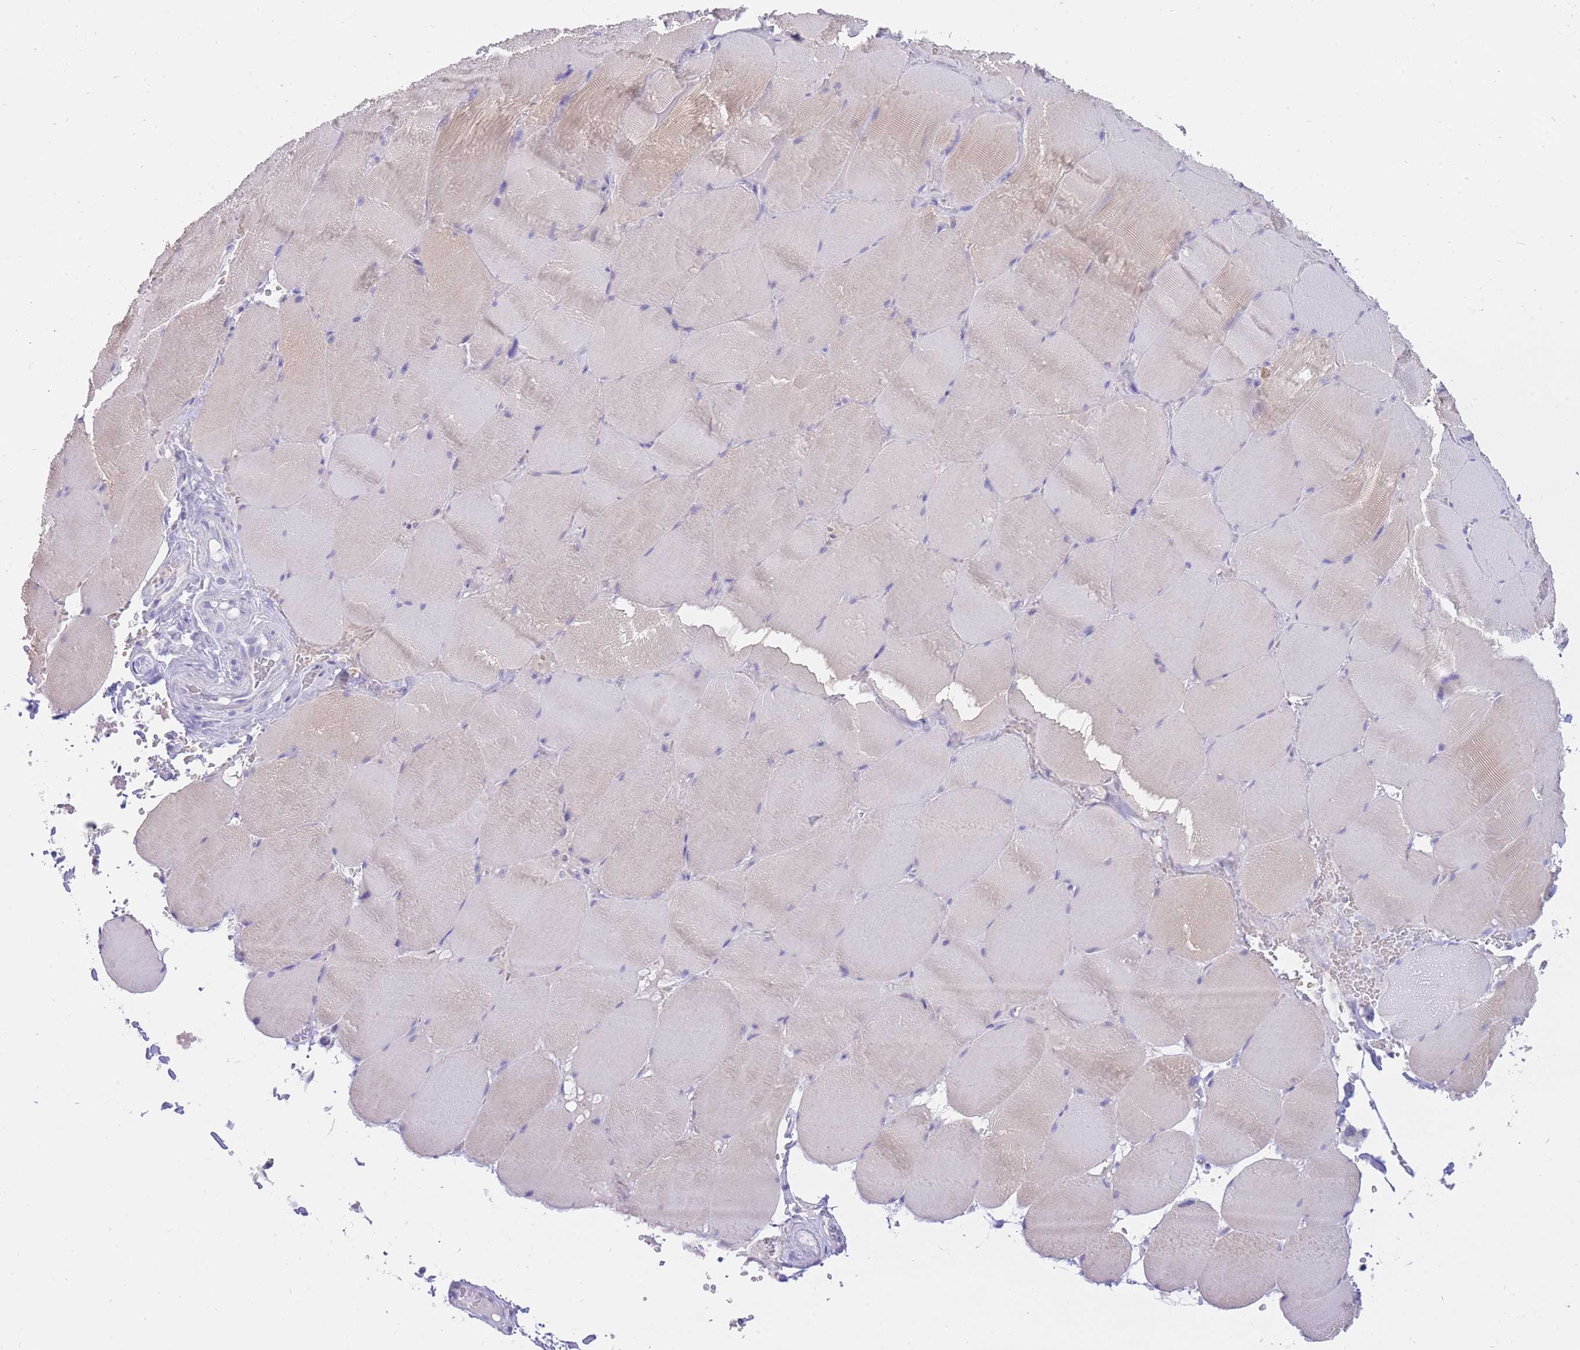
{"staining": {"intensity": "negative", "quantity": "none", "location": "none"}, "tissue": "skeletal muscle", "cell_type": "Myocytes", "image_type": "normal", "snomed": [{"axis": "morphology", "description": "Normal tissue, NOS"}, {"axis": "topography", "description": "Skeletal muscle"}, {"axis": "topography", "description": "Head-Neck"}], "caption": "An immunohistochemistry micrograph of unremarkable skeletal muscle is shown. There is no staining in myocytes of skeletal muscle.", "gene": "SSUH2", "patient": {"sex": "male", "age": 66}}